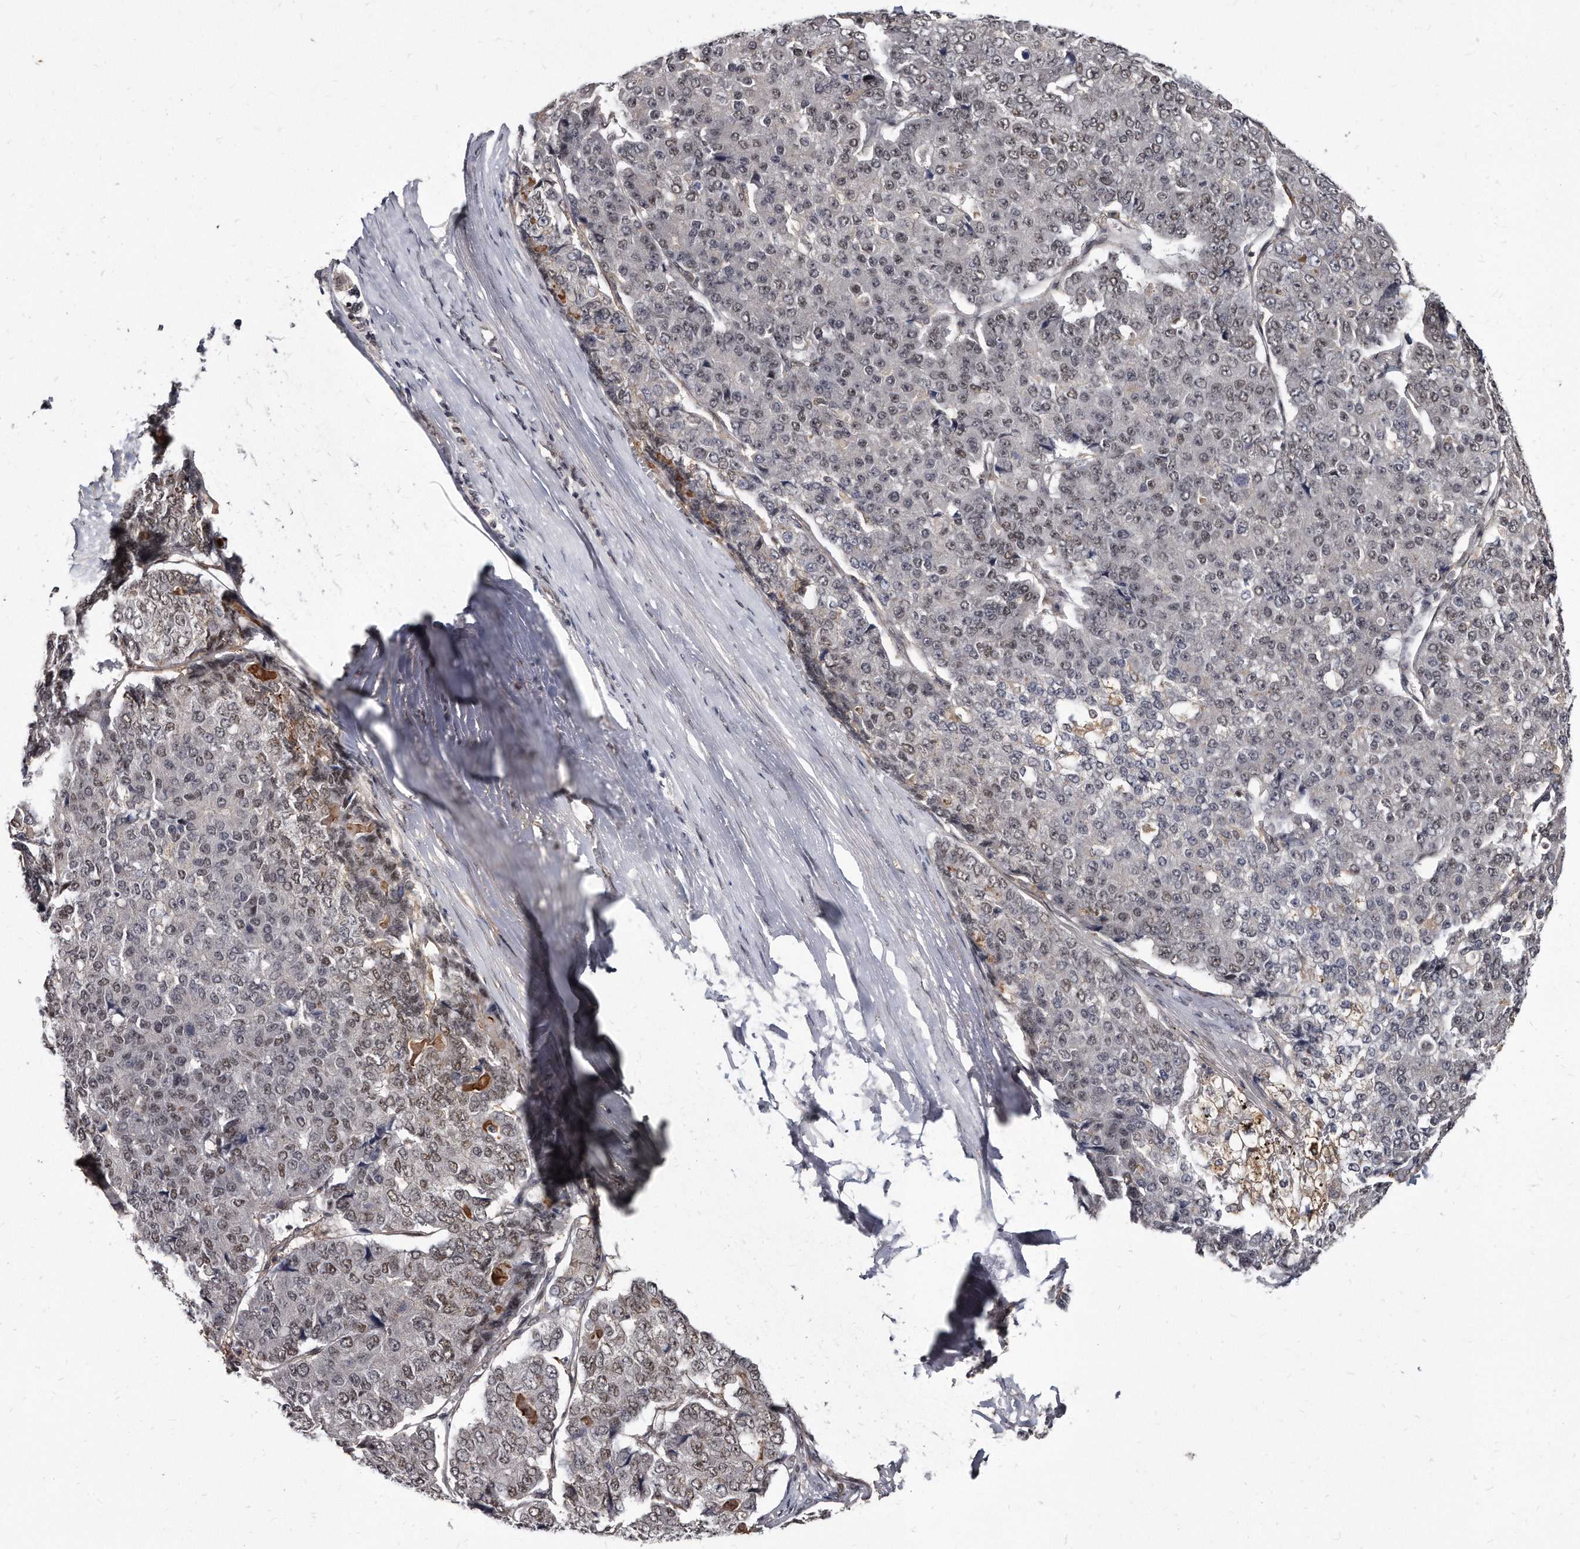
{"staining": {"intensity": "negative", "quantity": "none", "location": "none"}, "tissue": "pancreatic cancer", "cell_type": "Tumor cells", "image_type": "cancer", "snomed": [{"axis": "morphology", "description": "Adenocarcinoma, NOS"}, {"axis": "topography", "description": "Pancreas"}], "caption": "This is a photomicrograph of immunohistochemistry (IHC) staining of adenocarcinoma (pancreatic), which shows no positivity in tumor cells. (Brightfield microscopy of DAB immunohistochemistry (IHC) at high magnification).", "gene": "KLHDC3", "patient": {"sex": "male", "age": 50}}